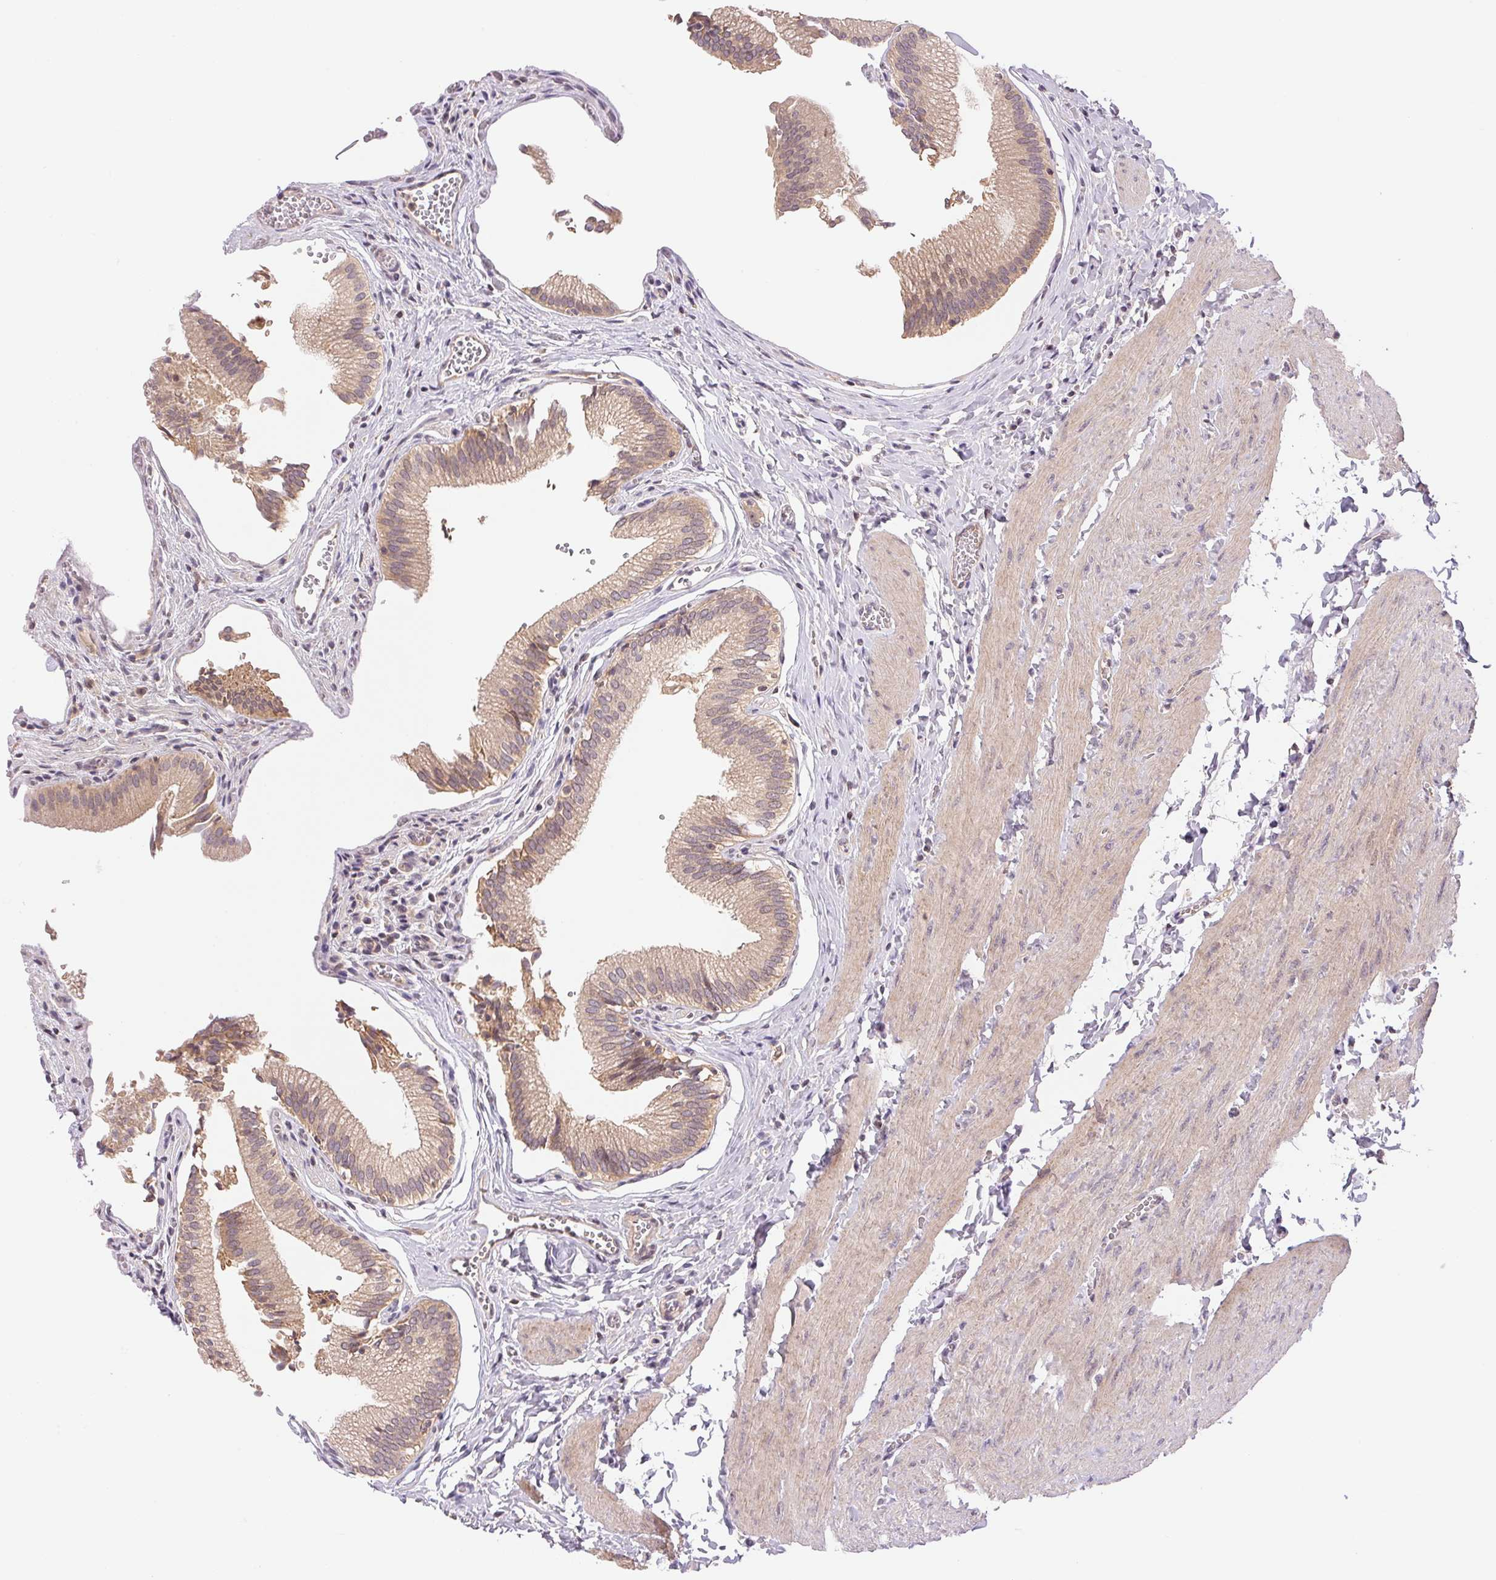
{"staining": {"intensity": "weak", "quantity": ">75%", "location": "cytoplasmic/membranous"}, "tissue": "gallbladder", "cell_type": "Glandular cells", "image_type": "normal", "snomed": [{"axis": "morphology", "description": "Normal tissue, NOS"}, {"axis": "topography", "description": "Gallbladder"}, {"axis": "topography", "description": "Peripheral nerve tissue"}], "caption": "High-magnification brightfield microscopy of benign gallbladder stained with DAB (3,3'-diaminobenzidine) (brown) and counterstained with hematoxylin (blue). glandular cells exhibit weak cytoplasmic/membranous positivity is seen in about>75% of cells.", "gene": "BNIP5", "patient": {"sex": "male", "age": 17}}